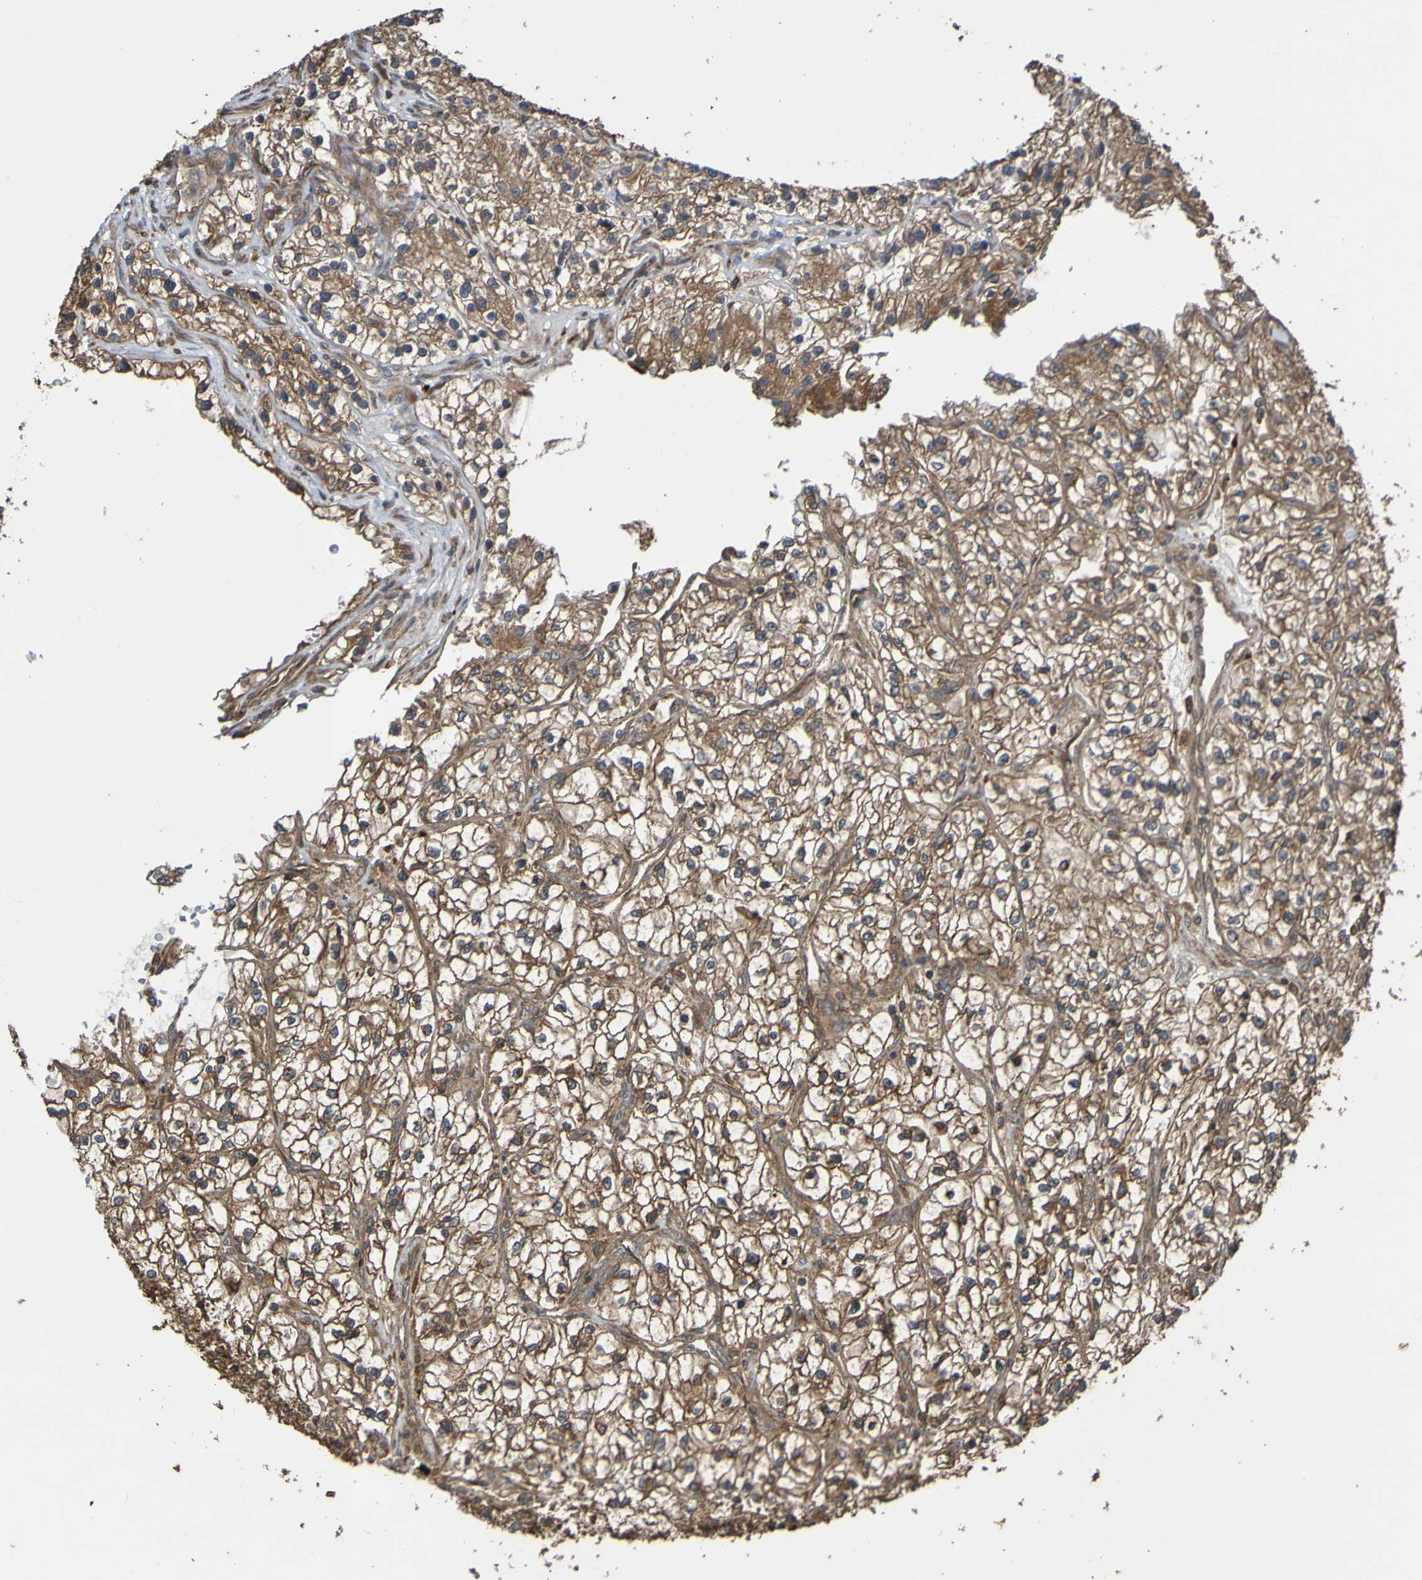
{"staining": {"intensity": "moderate", "quantity": ">75%", "location": "cytoplasmic/membranous"}, "tissue": "renal cancer", "cell_type": "Tumor cells", "image_type": "cancer", "snomed": [{"axis": "morphology", "description": "Adenocarcinoma, NOS"}, {"axis": "topography", "description": "Kidney"}], "caption": "This is an image of immunohistochemistry staining of renal cancer (adenocarcinoma), which shows moderate staining in the cytoplasmic/membranous of tumor cells.", "gene": "UCN", "patient": {"sex": "female", "age": 57}}